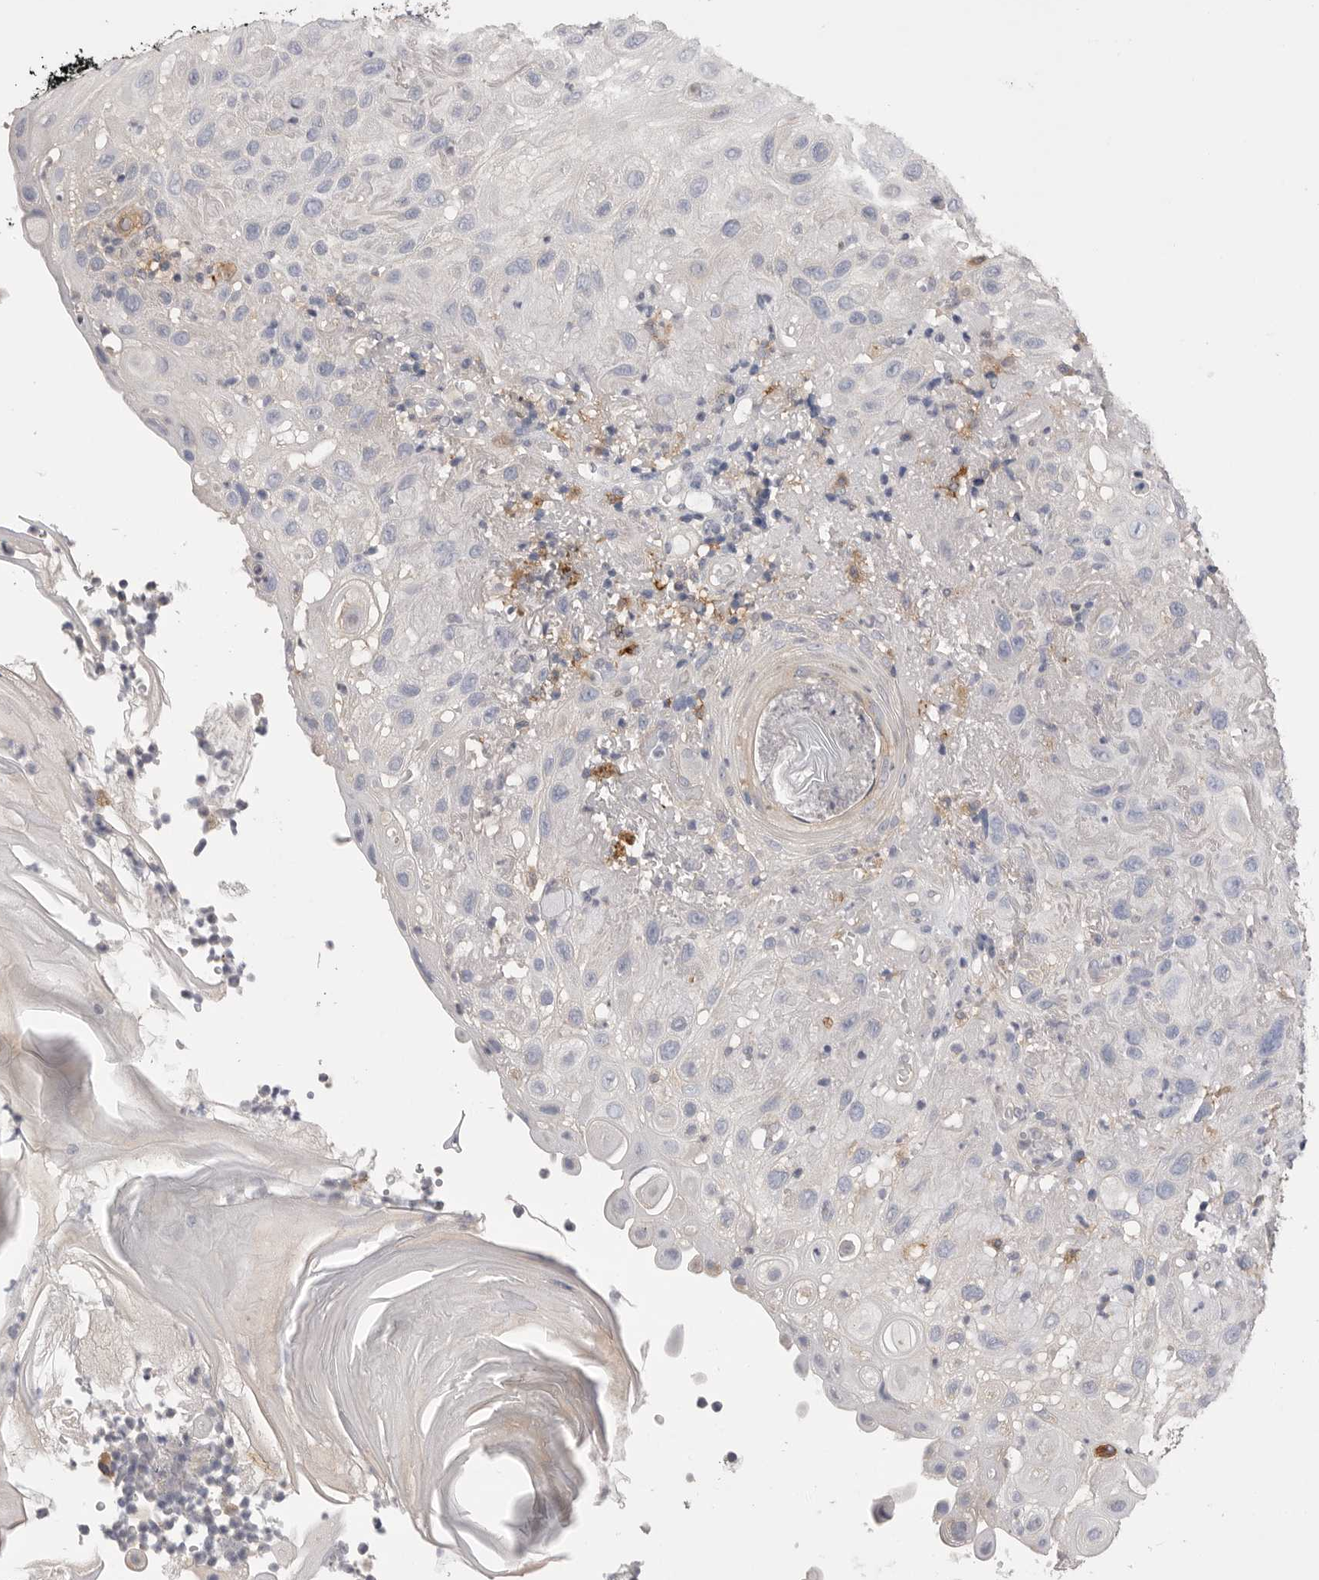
{"staining": {"intensity": "negative", "quantity": "none", "location": "none"}, "tissue": "skin cancer", "cell_type": "Tumor cells", "image_type": "cancer", "snomed": [{"axis": "morphology", "description": "Normal tissue, NOS"}, {"axis": "morphology", "description": "Squamous cell carcinoma, NOS"}, {"axis": "topography", "description": "Skin"}], "caption": "Human skin cancer stained for a protein using immunohistochemistry reveals no positivity in tumor cells.", "gene": "VAC14", "patient": {"sex": "female", "age": 96}}